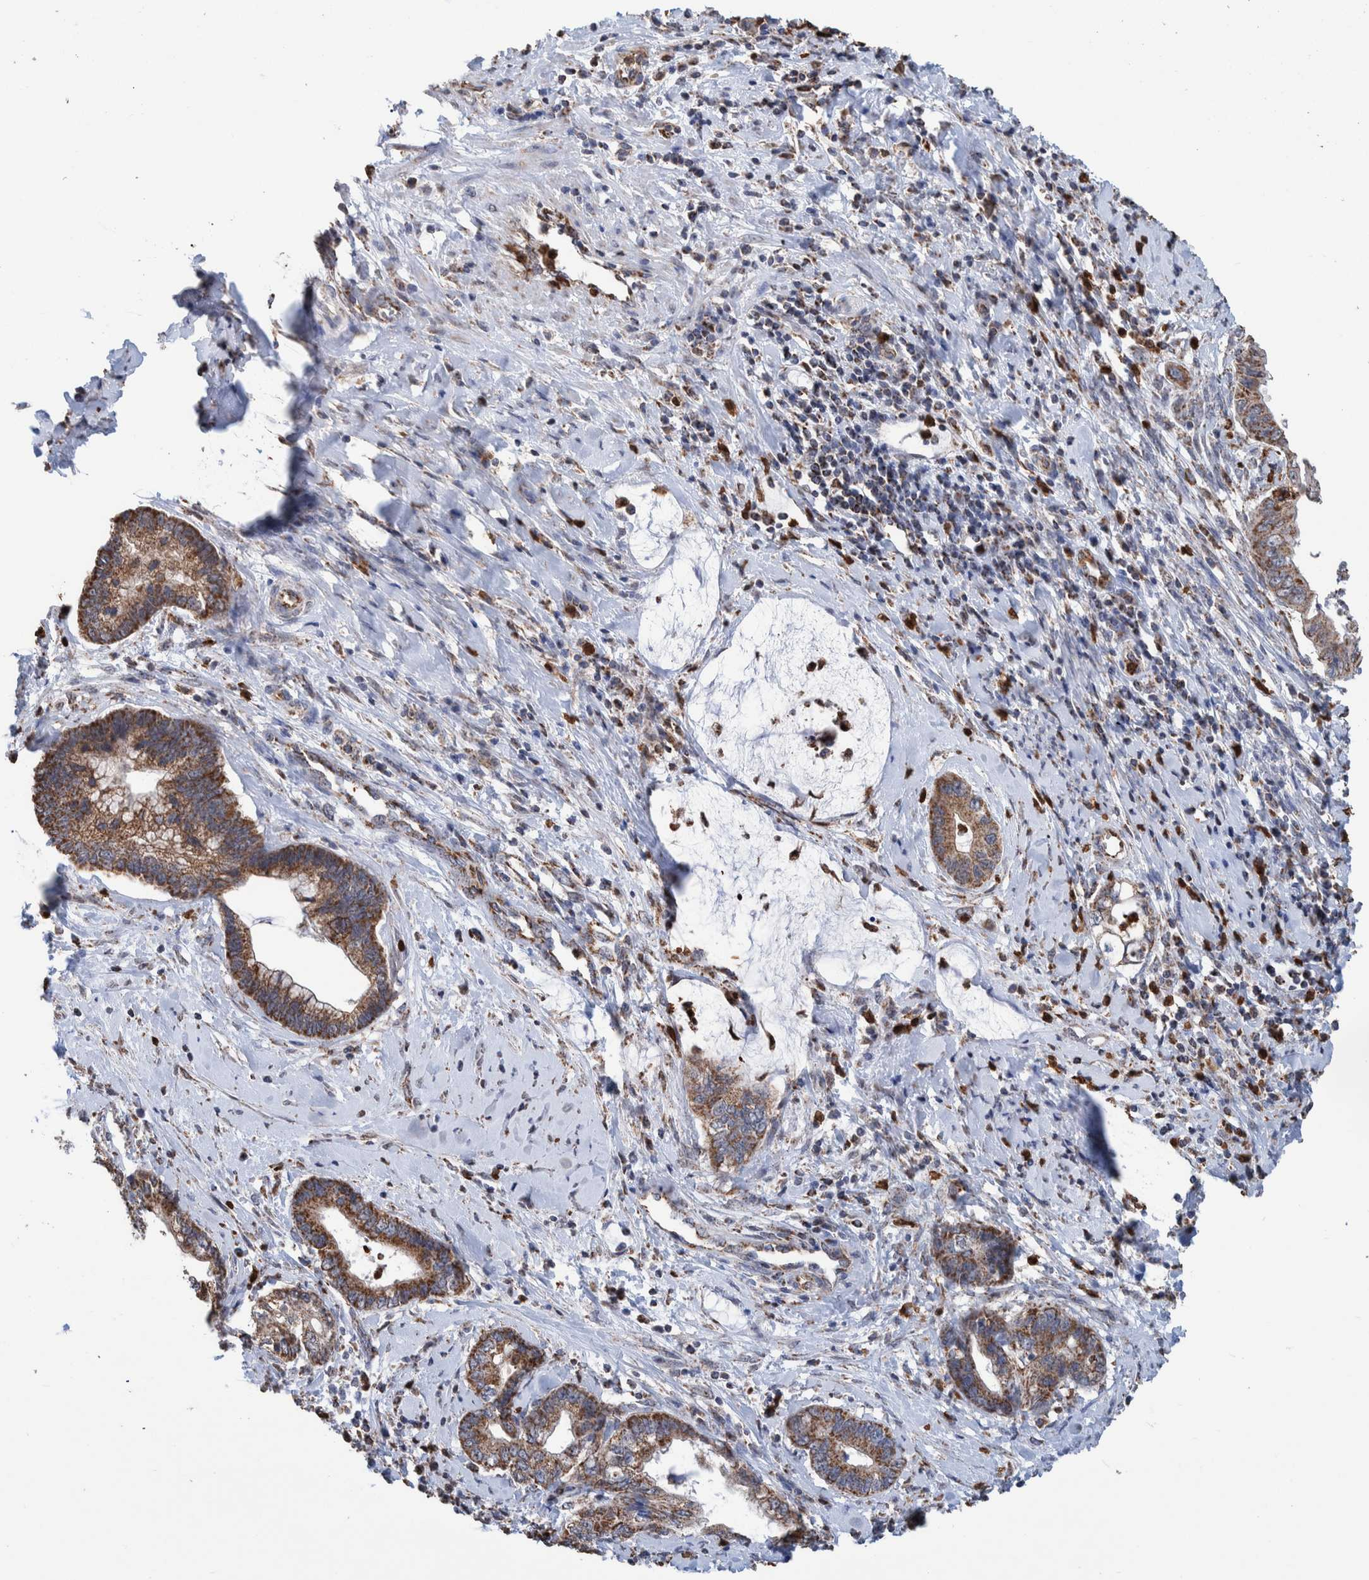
{"staining": {"intensity": "moderate", "quantity": ">75%", "location": "cytoplasmic/membranous"}, "tissue": "cervical cancer", "cell_type": "Tumor cells", "image_type": "cancer", "snomed": [{"axis": "morphology", "description": "Adenocarcinoma, NOS"}, {"axis": "topography", "description": "Cervix"}], "caption": "A medium amount of moderate cytoplasmic/membranous expression is seen in approximately >75% of tumor cells in cervical cancer tissue.", "gene": "DECR1", "patient": {"sex": "female", "age": 44}}